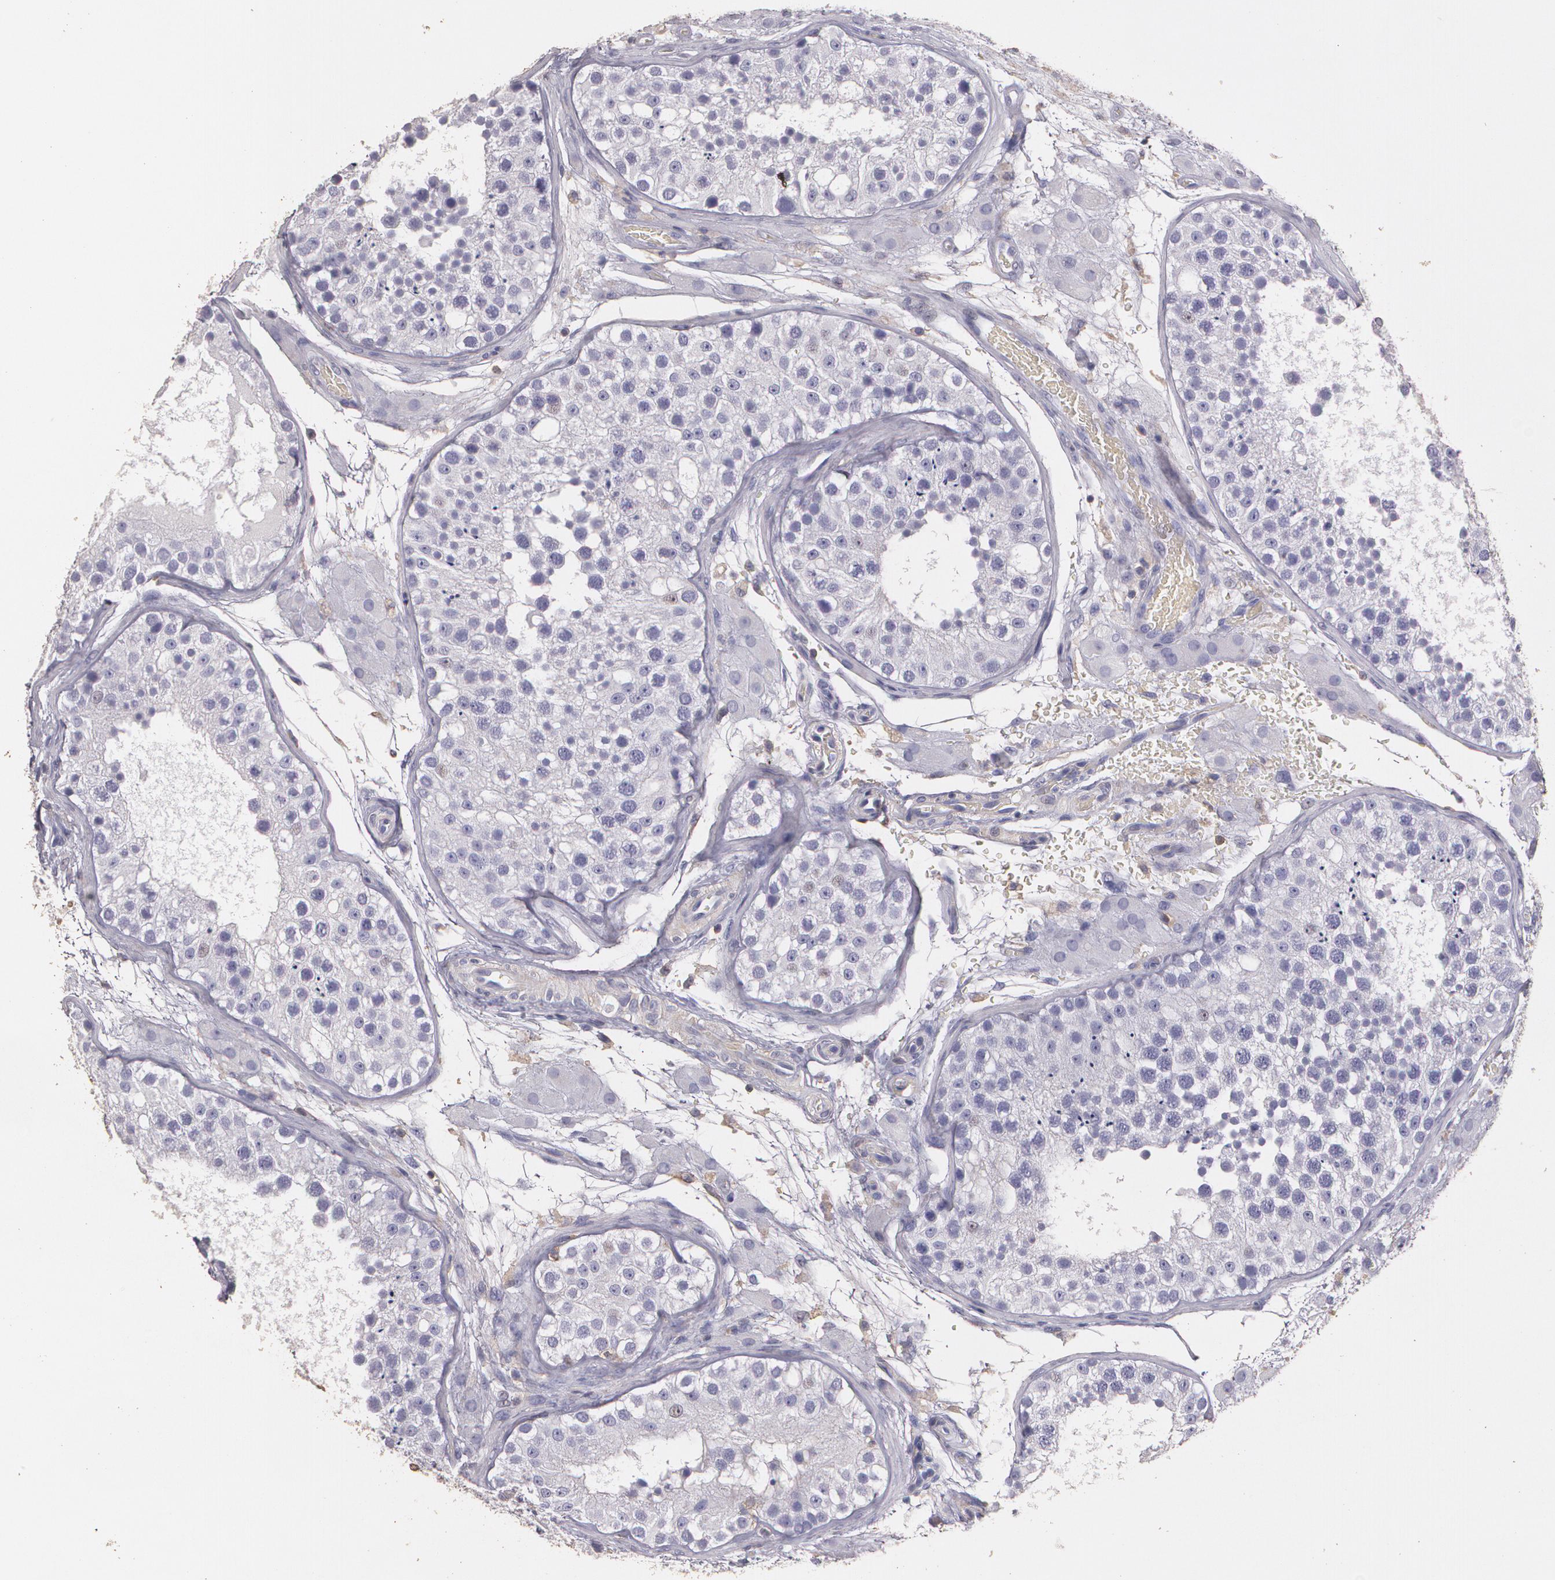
{"staining": {"intensity": "negative", "quantity": "none", "location": "none"}, "tissue": "testis", "cell_type": "Cells in seminiferous ducts", "image_type": "normal", "snomed": [{"axis": "morphology", "description": "Normal tissue, NOS"}, {"axis": "topography", "description": "Testis"}], "caption": "Protein analysis of normal testis demonstrates no significant staining in cells in seminiferous ducts.", "gene": "TGFBR1", "patient": {"sex": "male", "age": 26}}